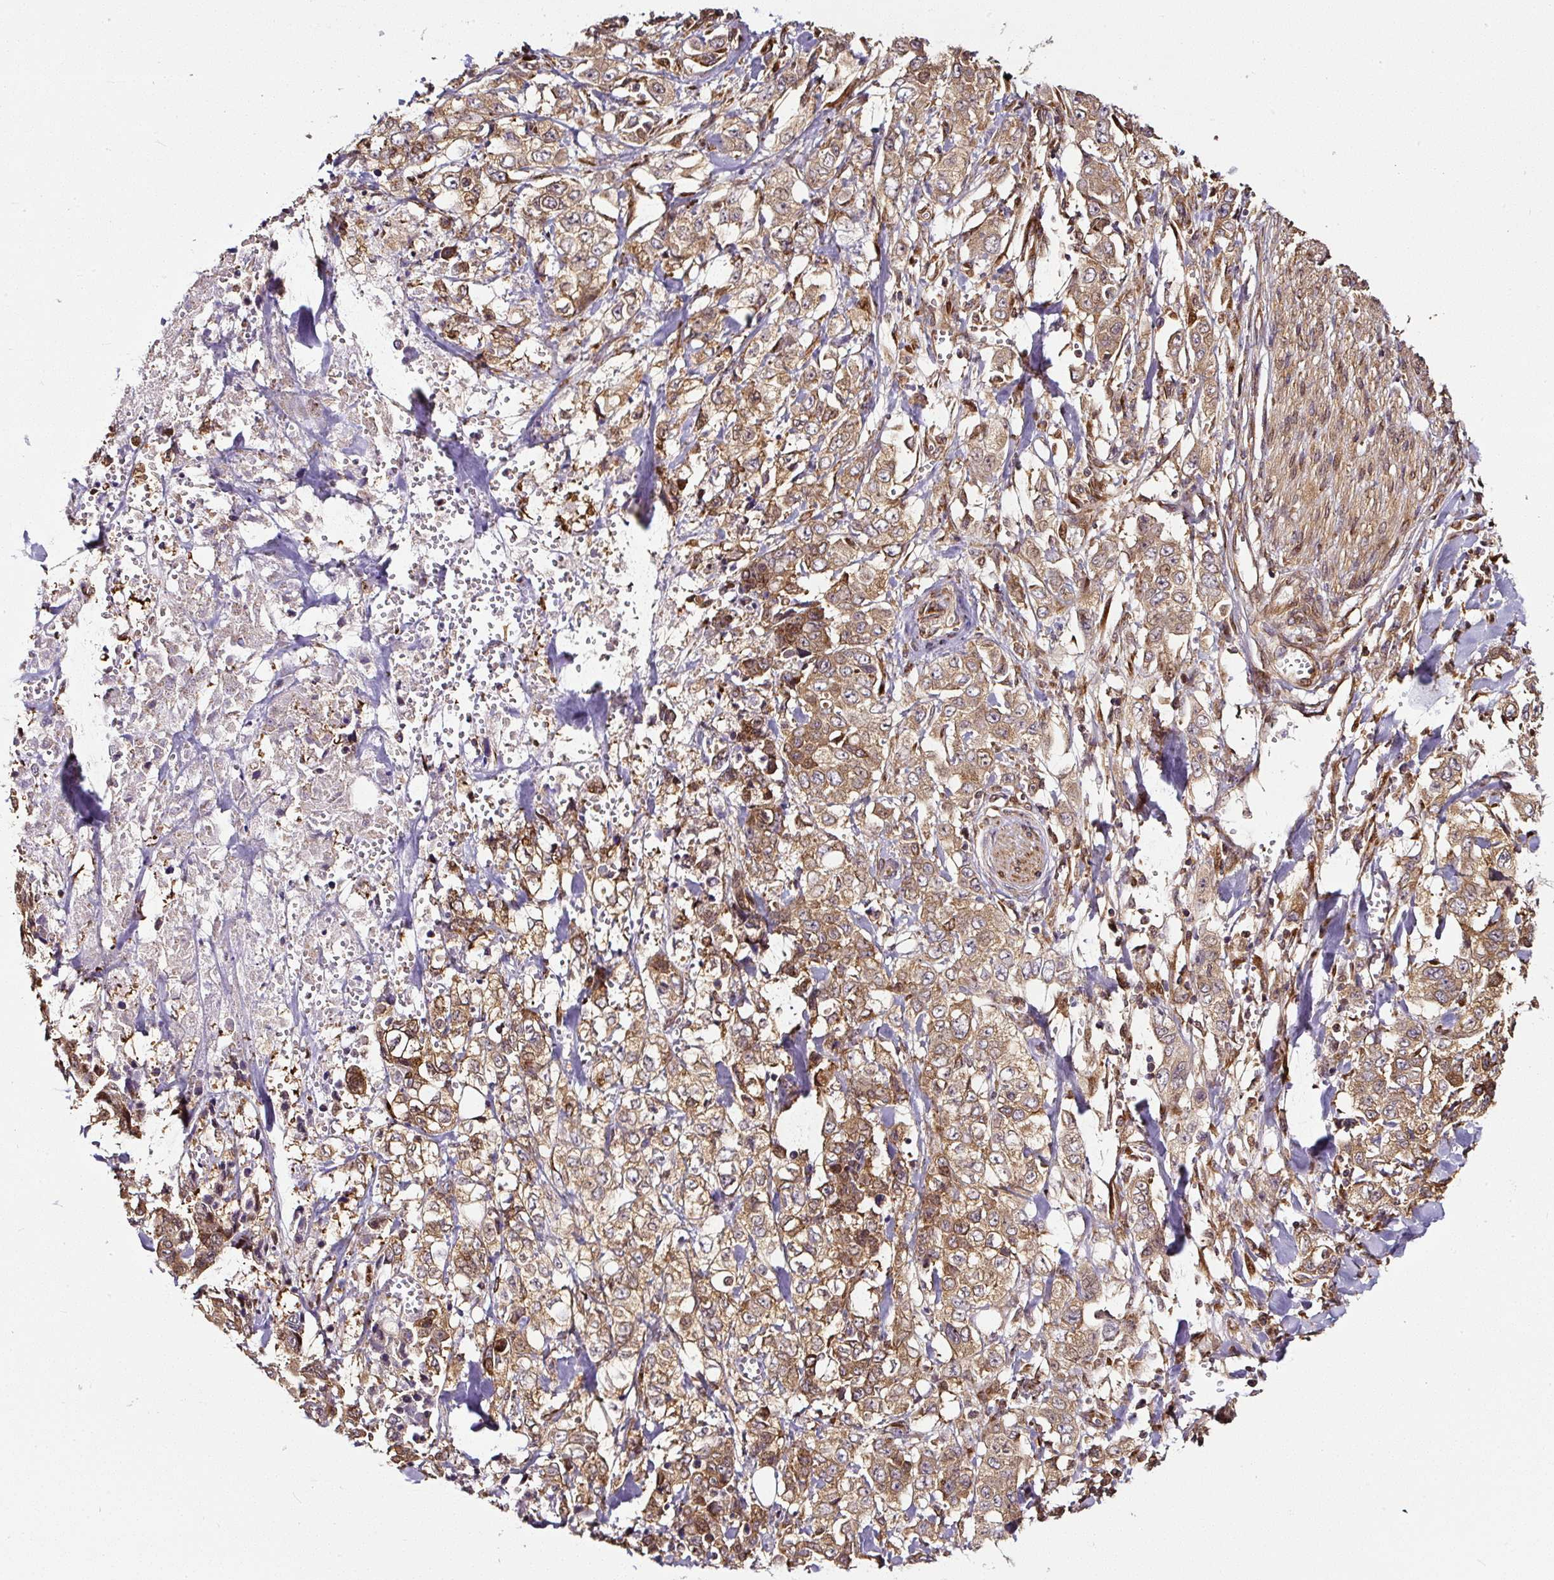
{"staining": {"intensity": "moderate", "quantity": ">75%", "location": "cytoplasmic/membranous"}, "tissue": "stomach cancer", "cell_type": "Tumor cells", "image_type": "cancer", "snomed": [{"axis": "morphology", "description": "Adenocarcinoma, NOS"}, {"axis": "topography", "description": "Stomach, upper"}], "caption": "Stomach cancer (adenocarcinoma) tissue exhibits moderate cytoplasmic/membranous expression in about >75% of tumor cells Nuclei are stained in blue.", "gene": "KDM4E", "patient": {"sex": "male", "age": 62}}